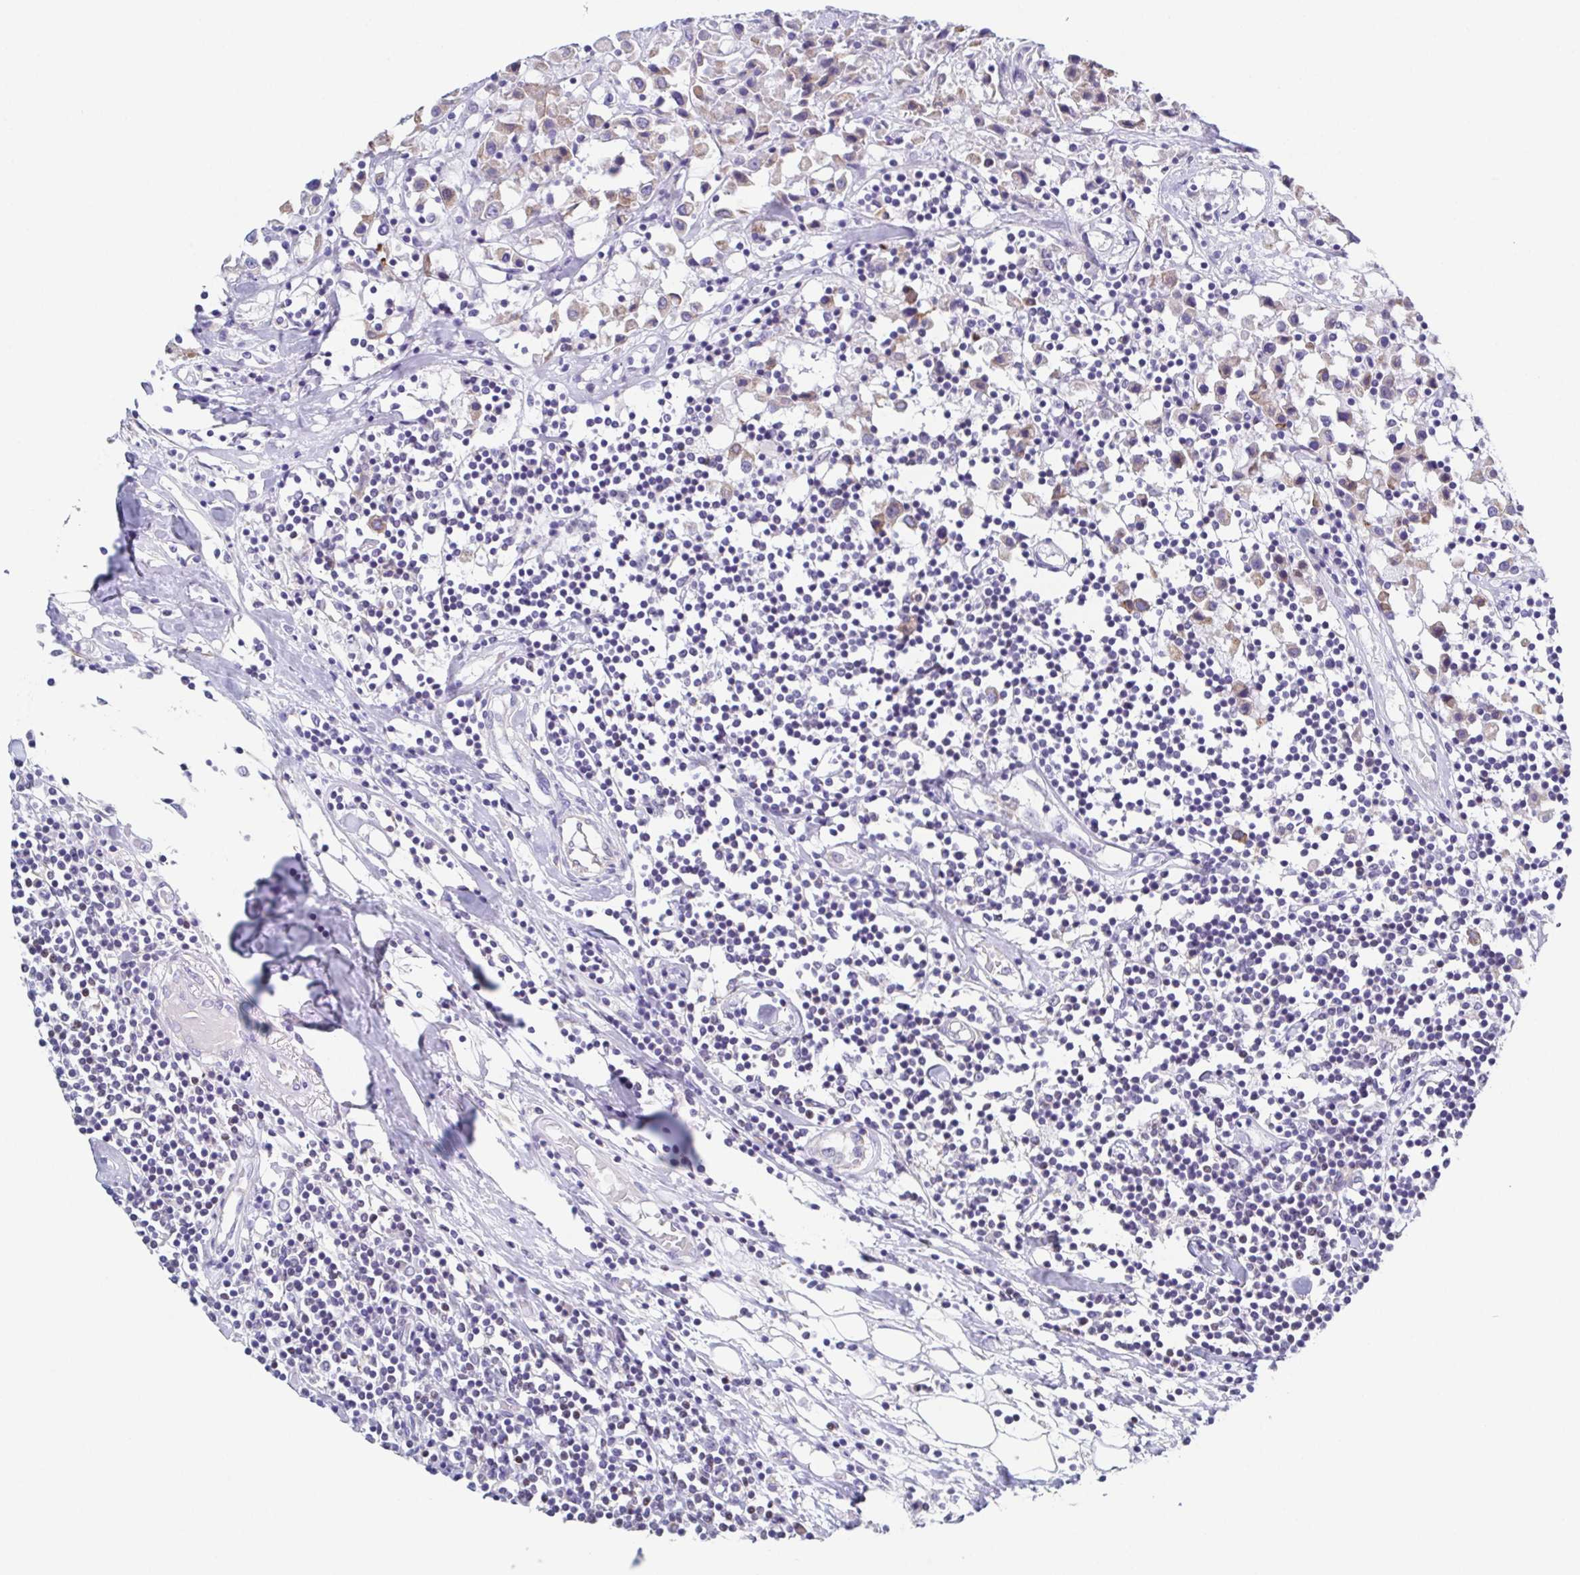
{"staining": {"intensity": "weak", "quantity": "<25%", "location": "cytoplasmic/membranous"}, "tissue": "breast cancer", "cell_type": "Tumor cells", "image_type": "cancer", "snomed": [{"axis": "morphology", "description": "Duct carcinoma"}, {"axis": "topography", "description": "Breast"}], "caption": "Breast cancer (invasive ductal carcinoma) stained for a protein using immunohistochemistry reveals no expression tumor cells.", "gene": "PBOV1", "patient": {"sex": "female", "age": 61}}